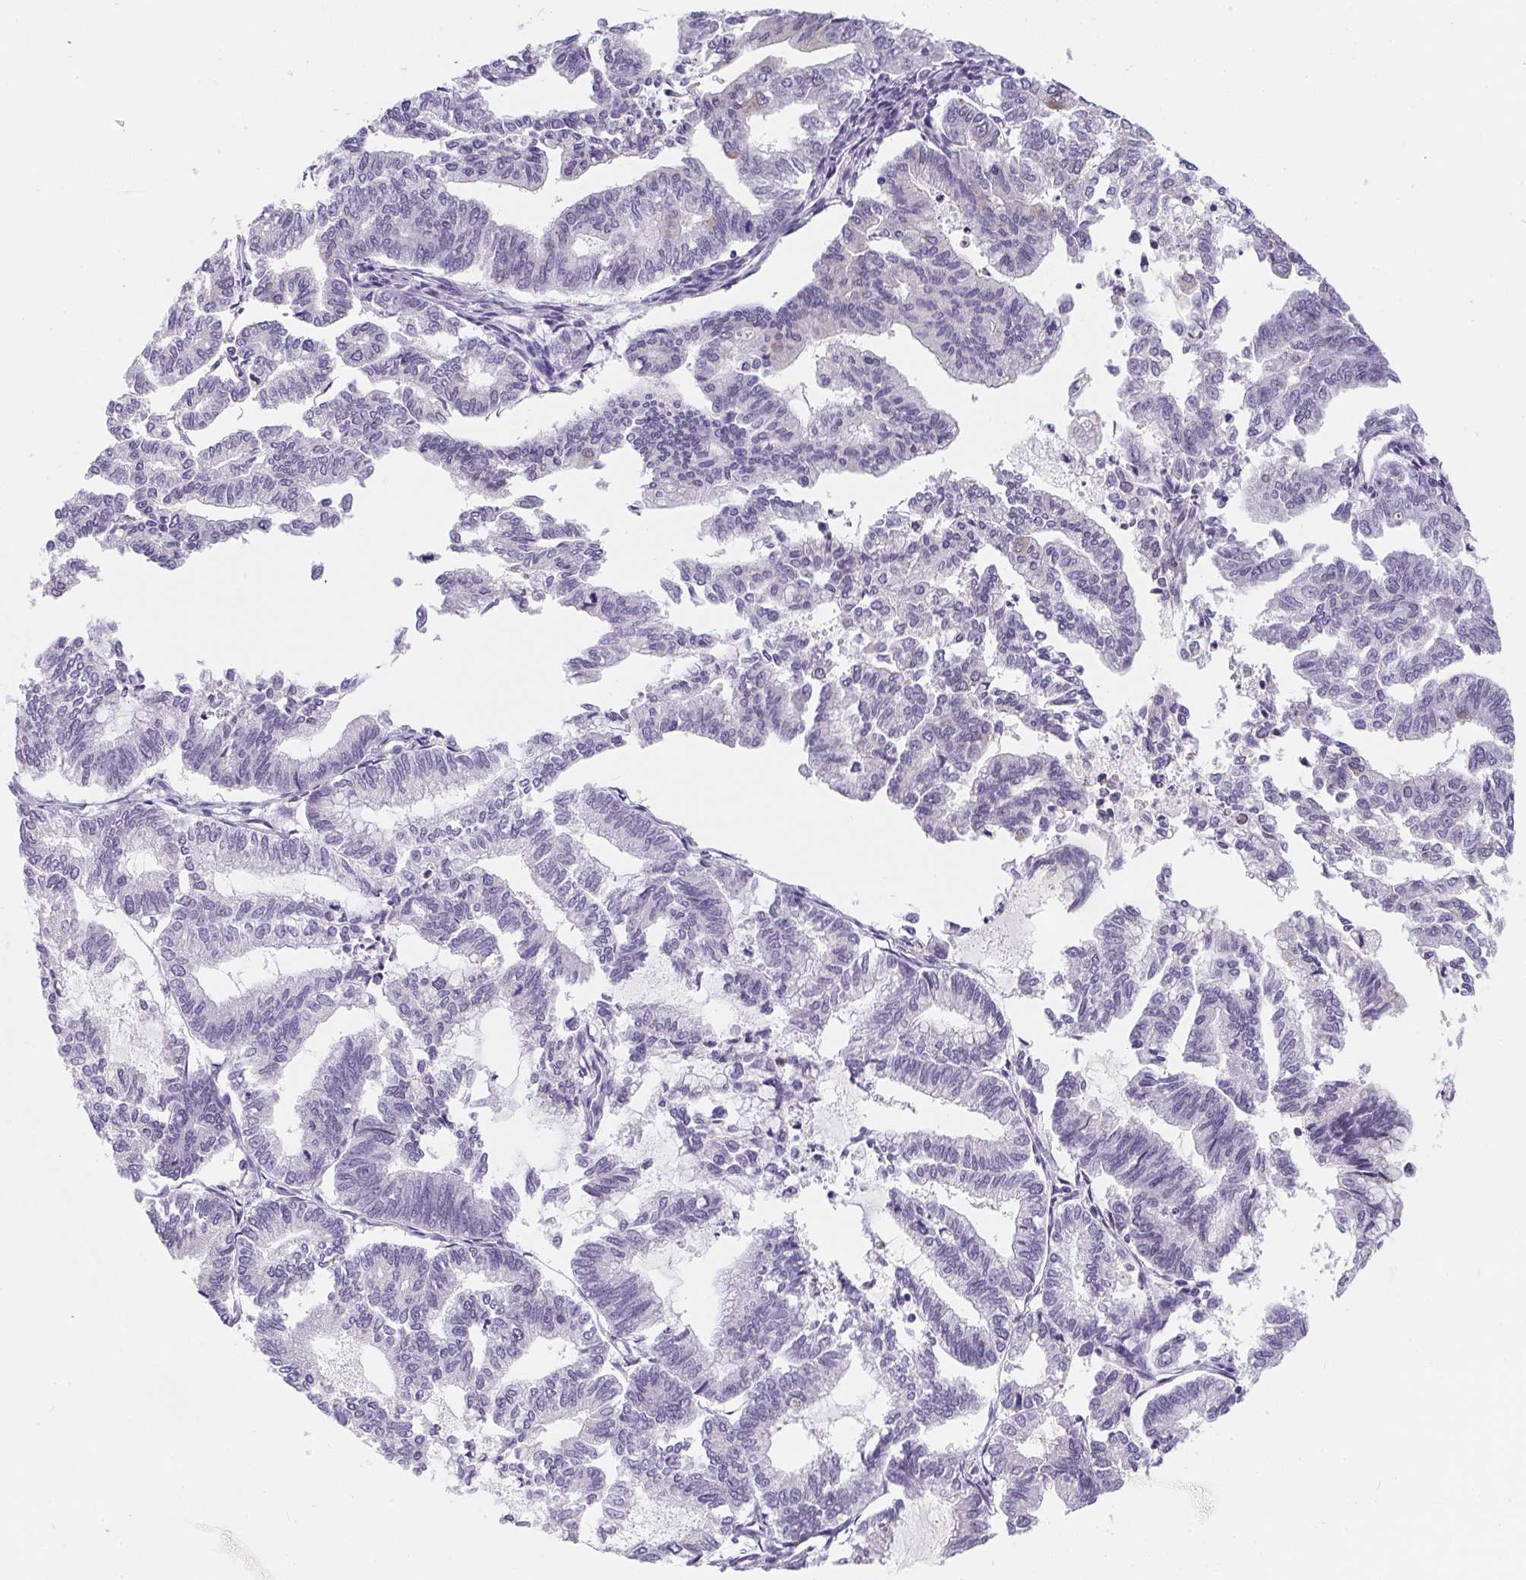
{"staining": {"intensity": "negative", "quantity": "none", "location": "none"}, "tissue": "endometrial cancer", "cell_type": "Tumor cells", "image_type": "cancer", "snomed": [{"axis": "morphology", "description": "Adenocarcinoma, NOS"}, {"axis": "topography", "description": "Endometrium"}], "caption": "IHC photomicrograph of endometrial cancer (adenocarcinoma) stained for a protein (brown), which shows no positivity in tumor cells.", "gene": "MAP1A", "patient": {"sex": "female", "age": 79}}